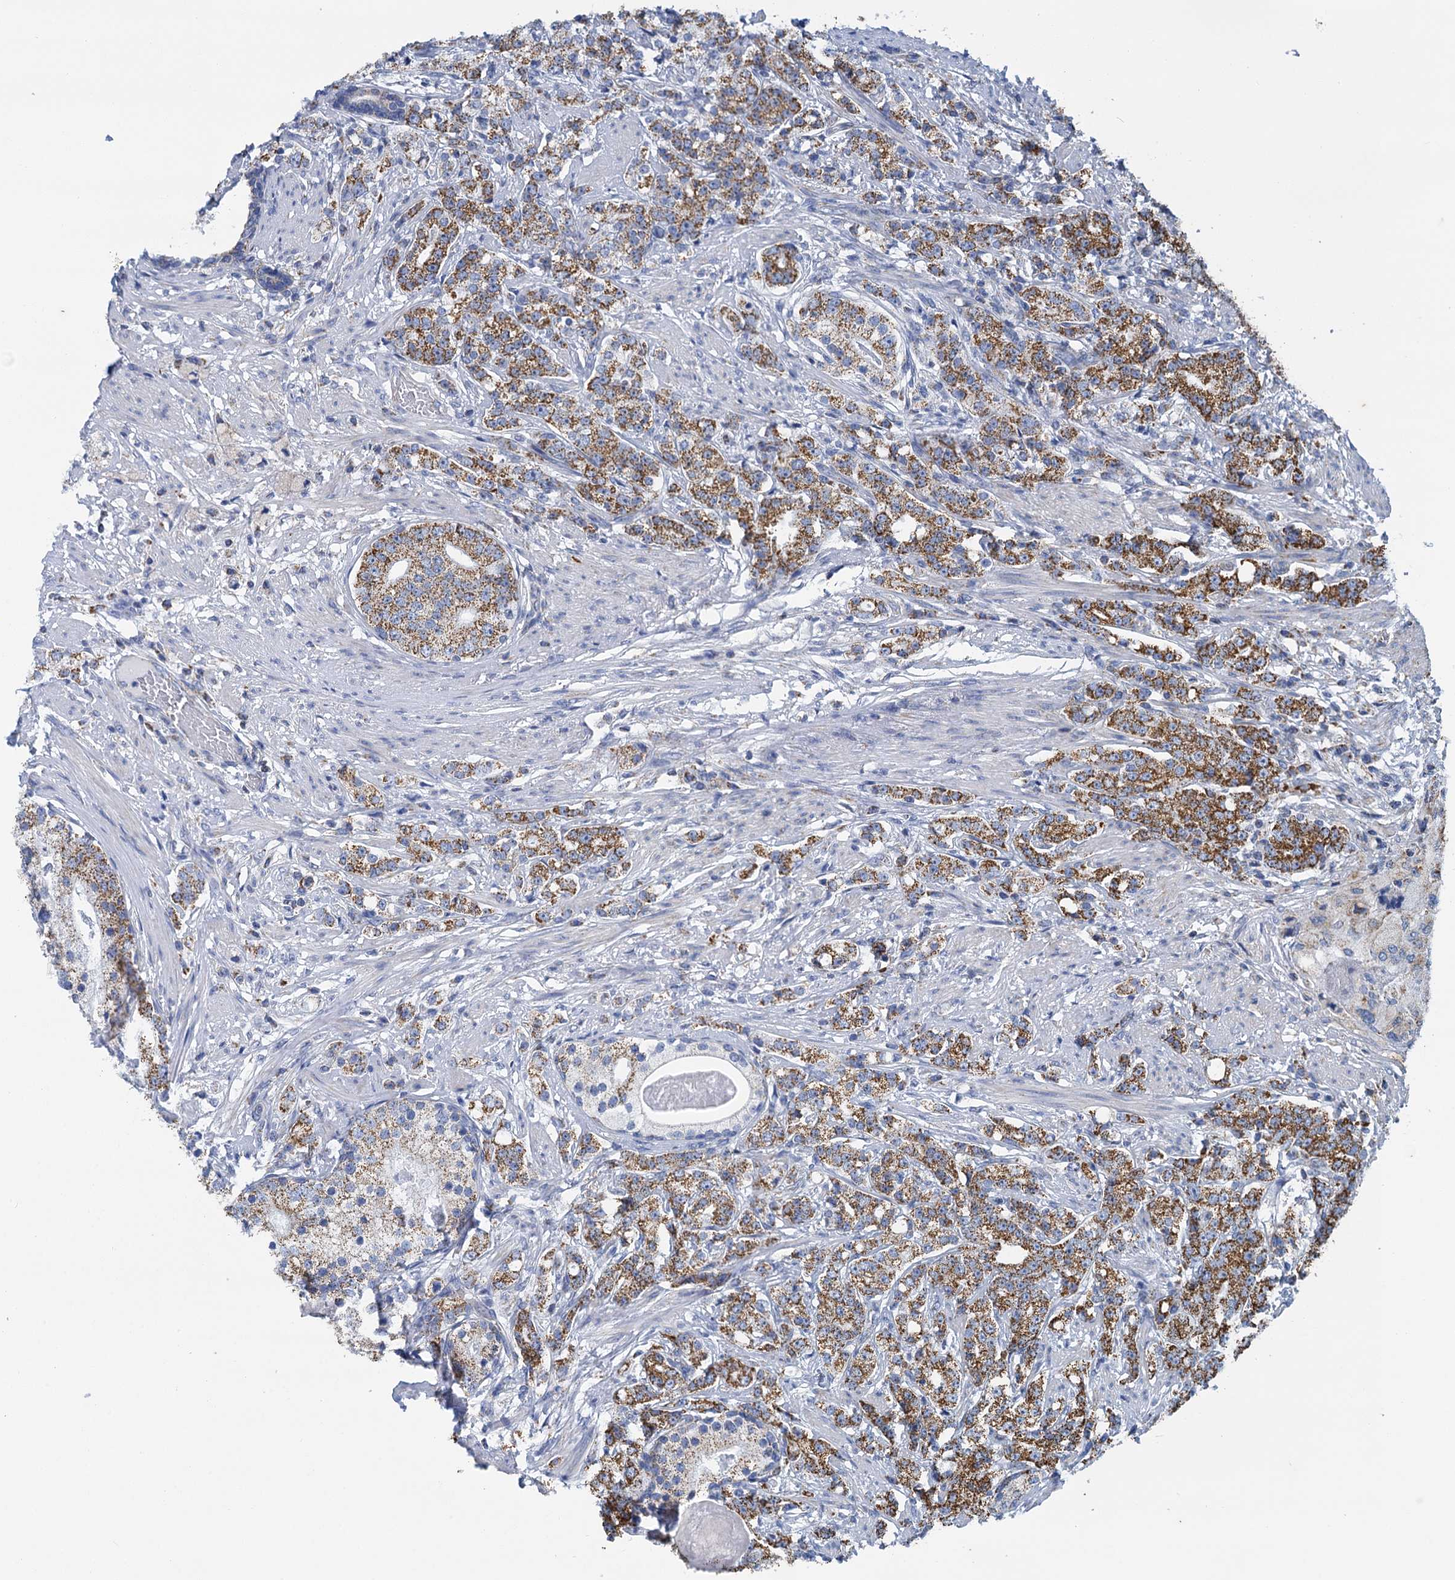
{"staining": {"intensity": "moderate", "quantity": "25%-75%", "location": "cytoplasmic/membranous"}, "tissue": "prostate cancer", "cell_type": "Tumor cells", "image_type": "cancer", "snomed": [{"axis": "morphology", "description": "Adenocarcinoma, High grade"}, {"axis": "topography", "description": "Prostate"}], "caption": "Prostate high-grade adenocarcinoma was stained to show a protein in brown. There is medium levels of moderate cytoplasmic/membranous positivity in approximately 25%-75% of tumor cells. (IHC, brightfield microscopy, high magnification).", "gene": "CCP110", "patient": {"sex": "male", "age": 69}}